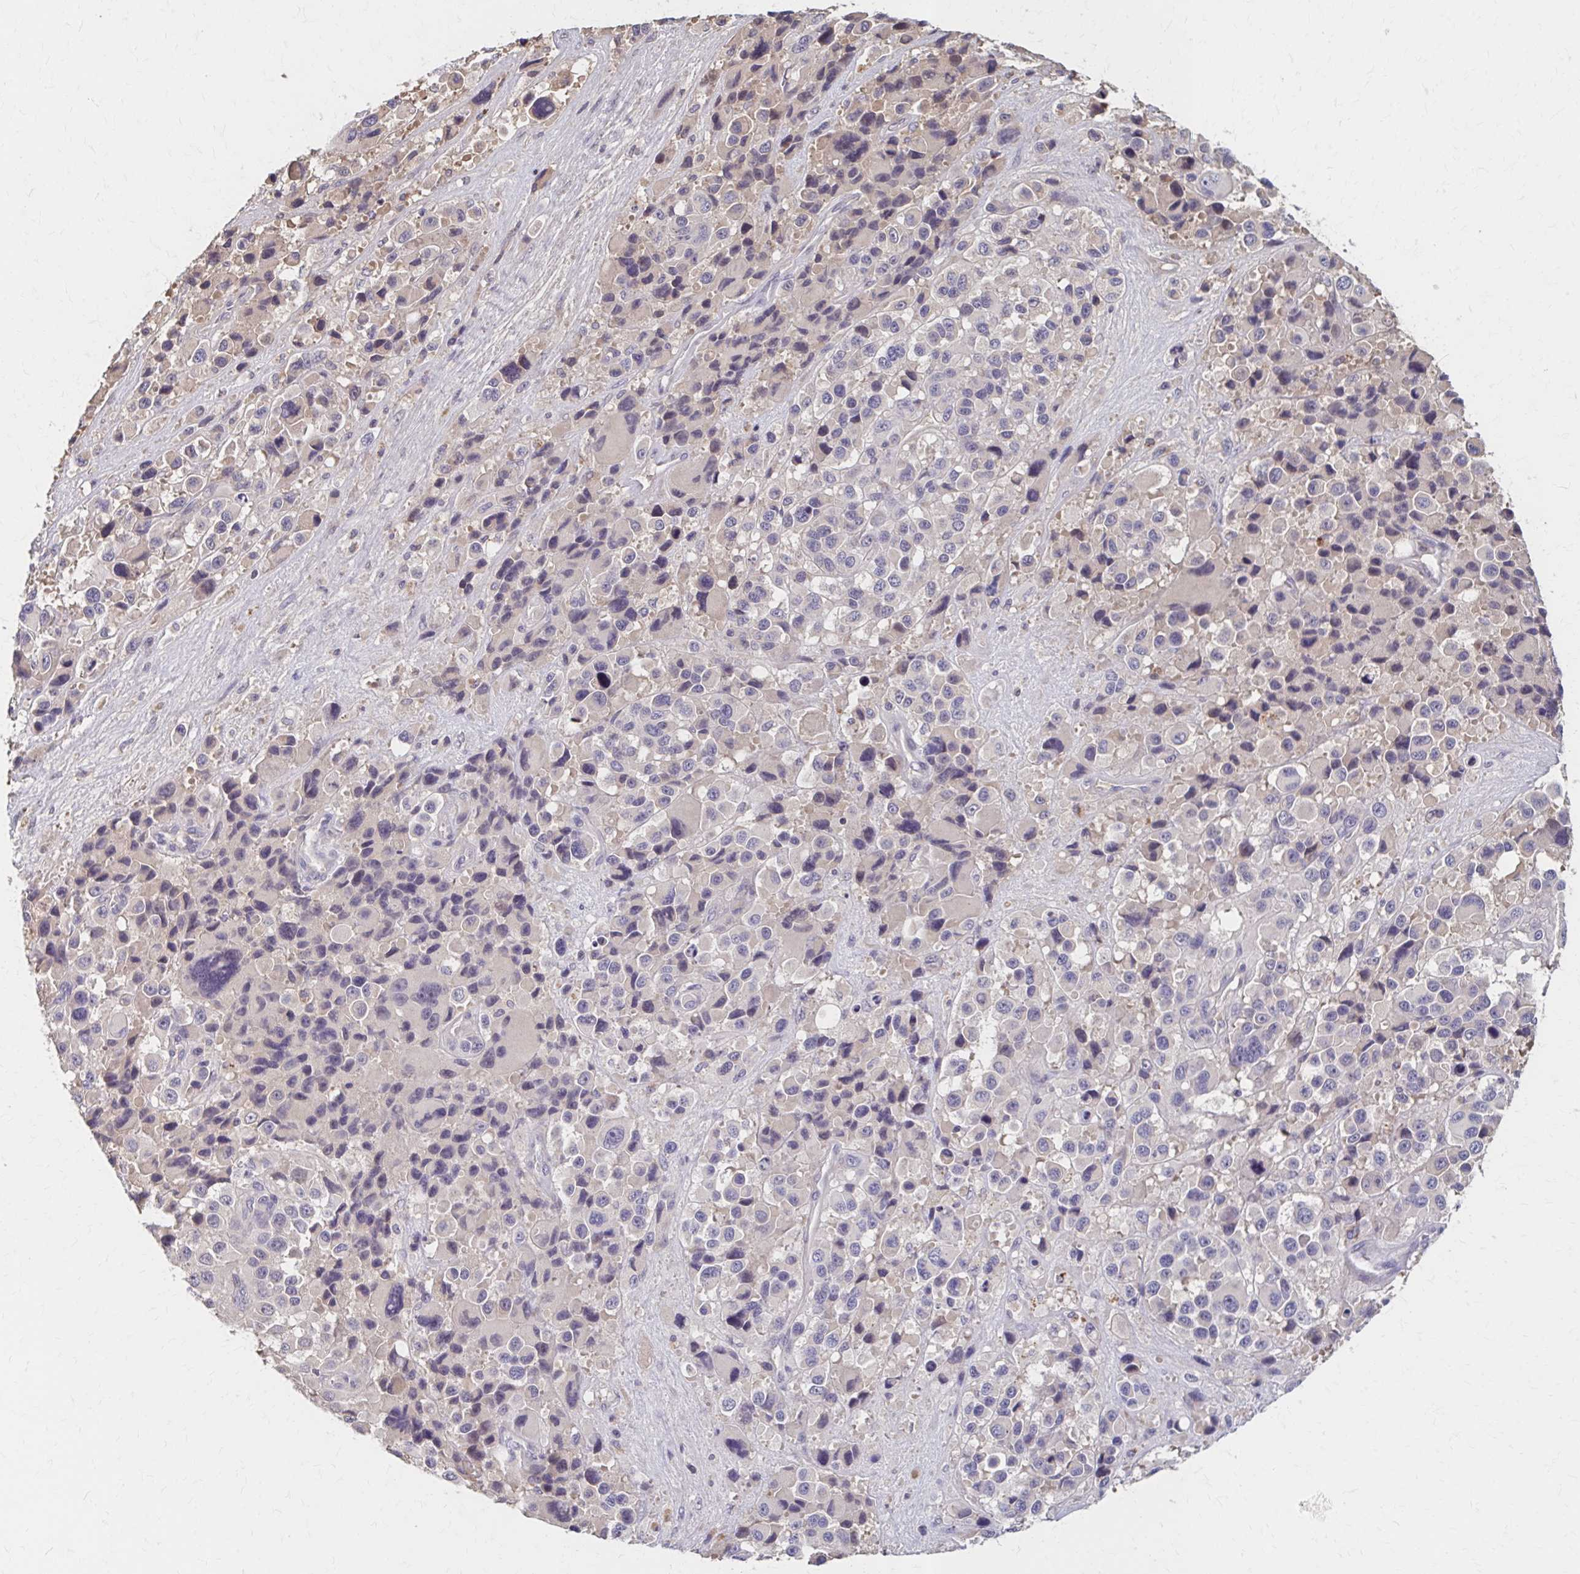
{"staining": {"intensity": "negative", "quantity": "none", "location": "none"}, "tissue": "melanoma", "cell_type": "Tumor cells", "image_type": "cancer", "snomed": [{"axis": "morphology", "description": "Malignant melanoma, Metastatic site"}, {"axis": "topography", "description": "Lymph node"}], "caption": "The image exhibits no significant positivity in tumor cells of malignant melanoma (metastatic site).", "gene": "HMGCS2", "patient": {"sex": "female", "age": 65}}